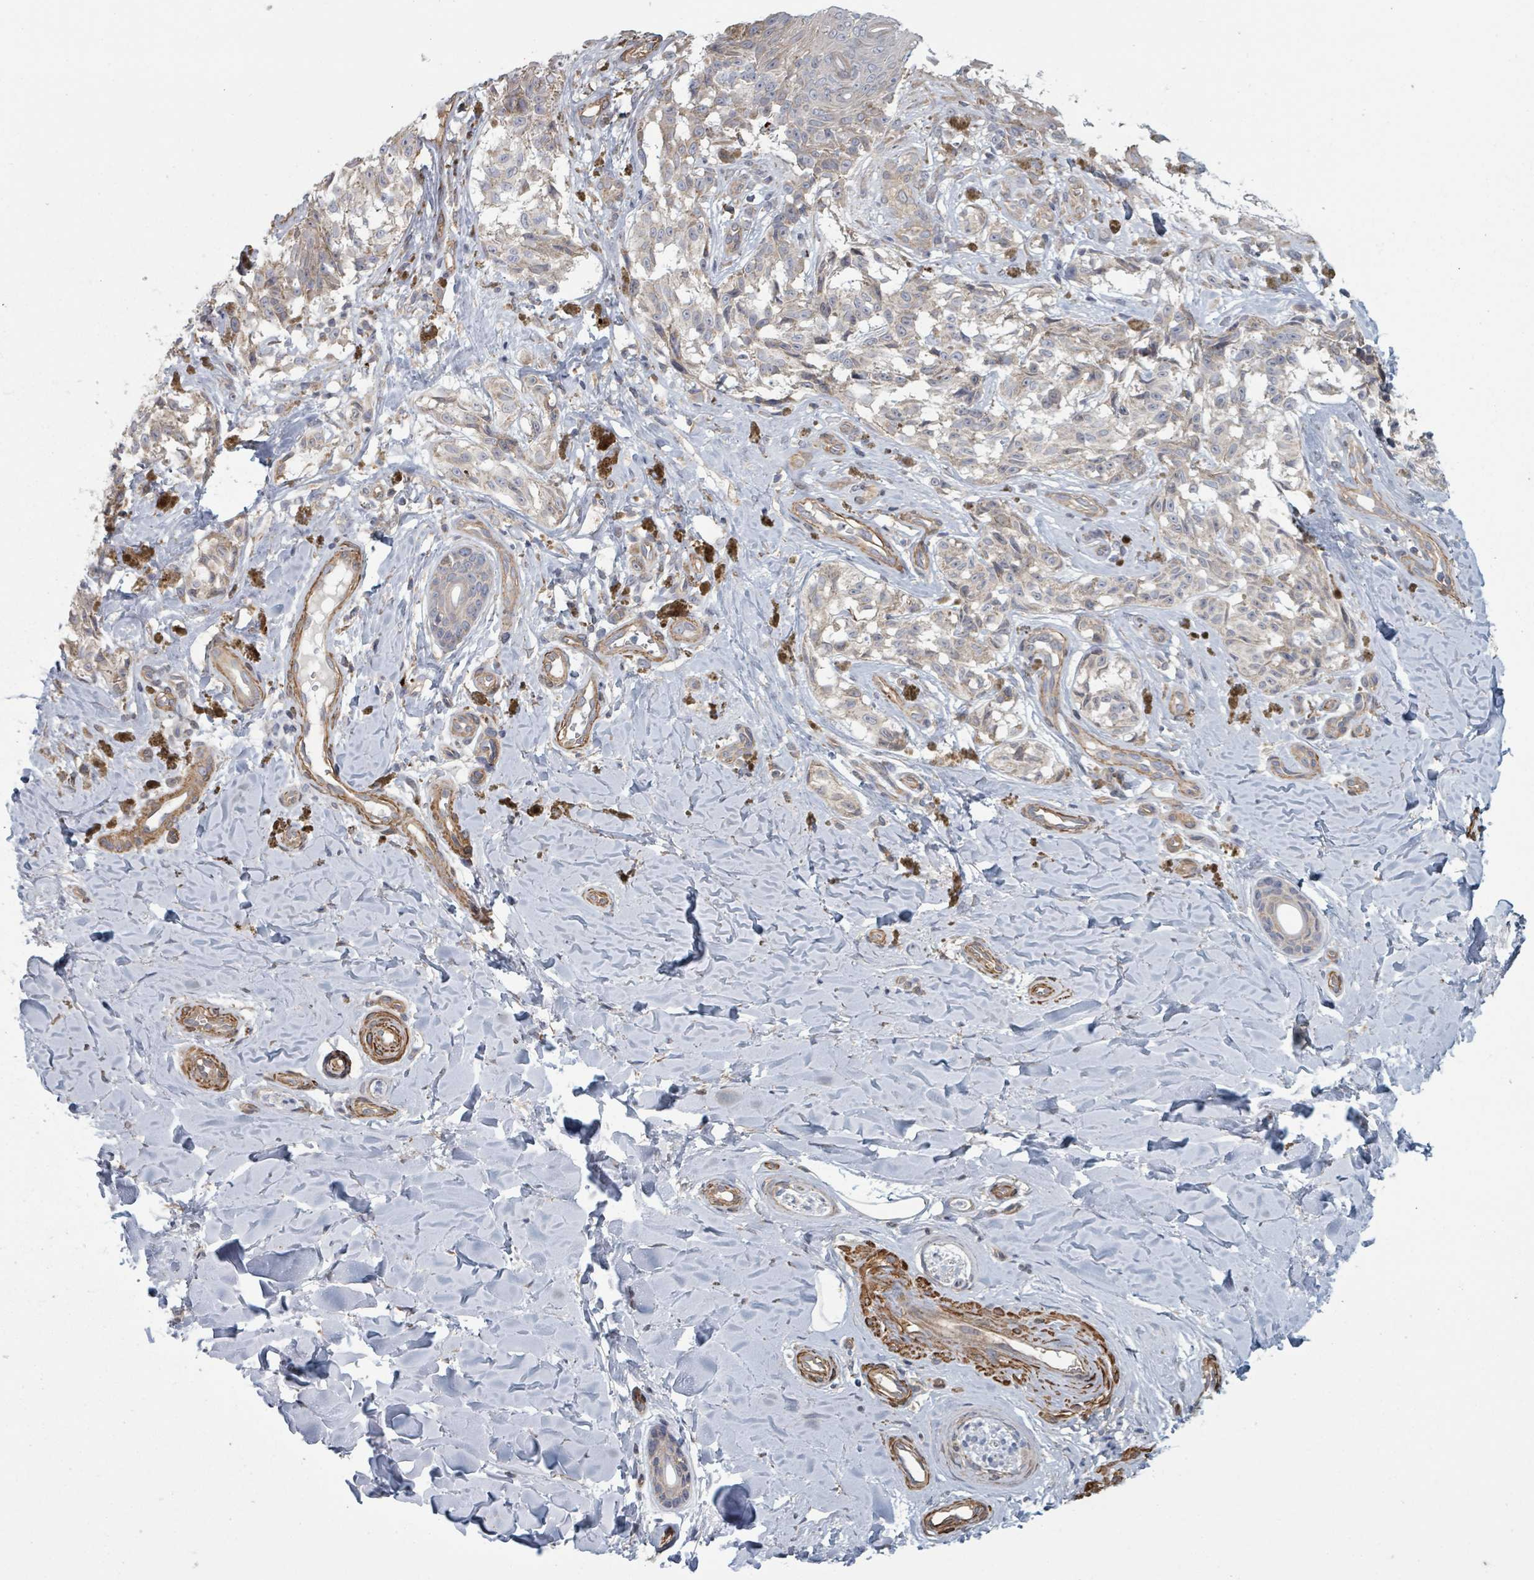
{"staining": {"intensity": "weak", "quantity": "25%-75%", "location": "cytoplasmic/membranous"}, "tissue": "melanoma", "cell_type": "Tumor cells", "image_type": "cancer", "snomed": [{"axis": "morphology", "description": "Malignant melanoma, NOS"}, {"axis": "topography", "description": "Skin"}], "caption": "Protein expression analysis of malignant melanoma exhibits weak cytoplasmic/membranous expression in approximately 25%-75% of tumor cells. The staining is performed using DAB (3,3'-diaminobenzidine) brown chromogen to label protein expression. The nuclei are counter-stained blue using hematoxylin.", "gene": "ADCK1", "patient": {"sex": "female", "age": 65}}